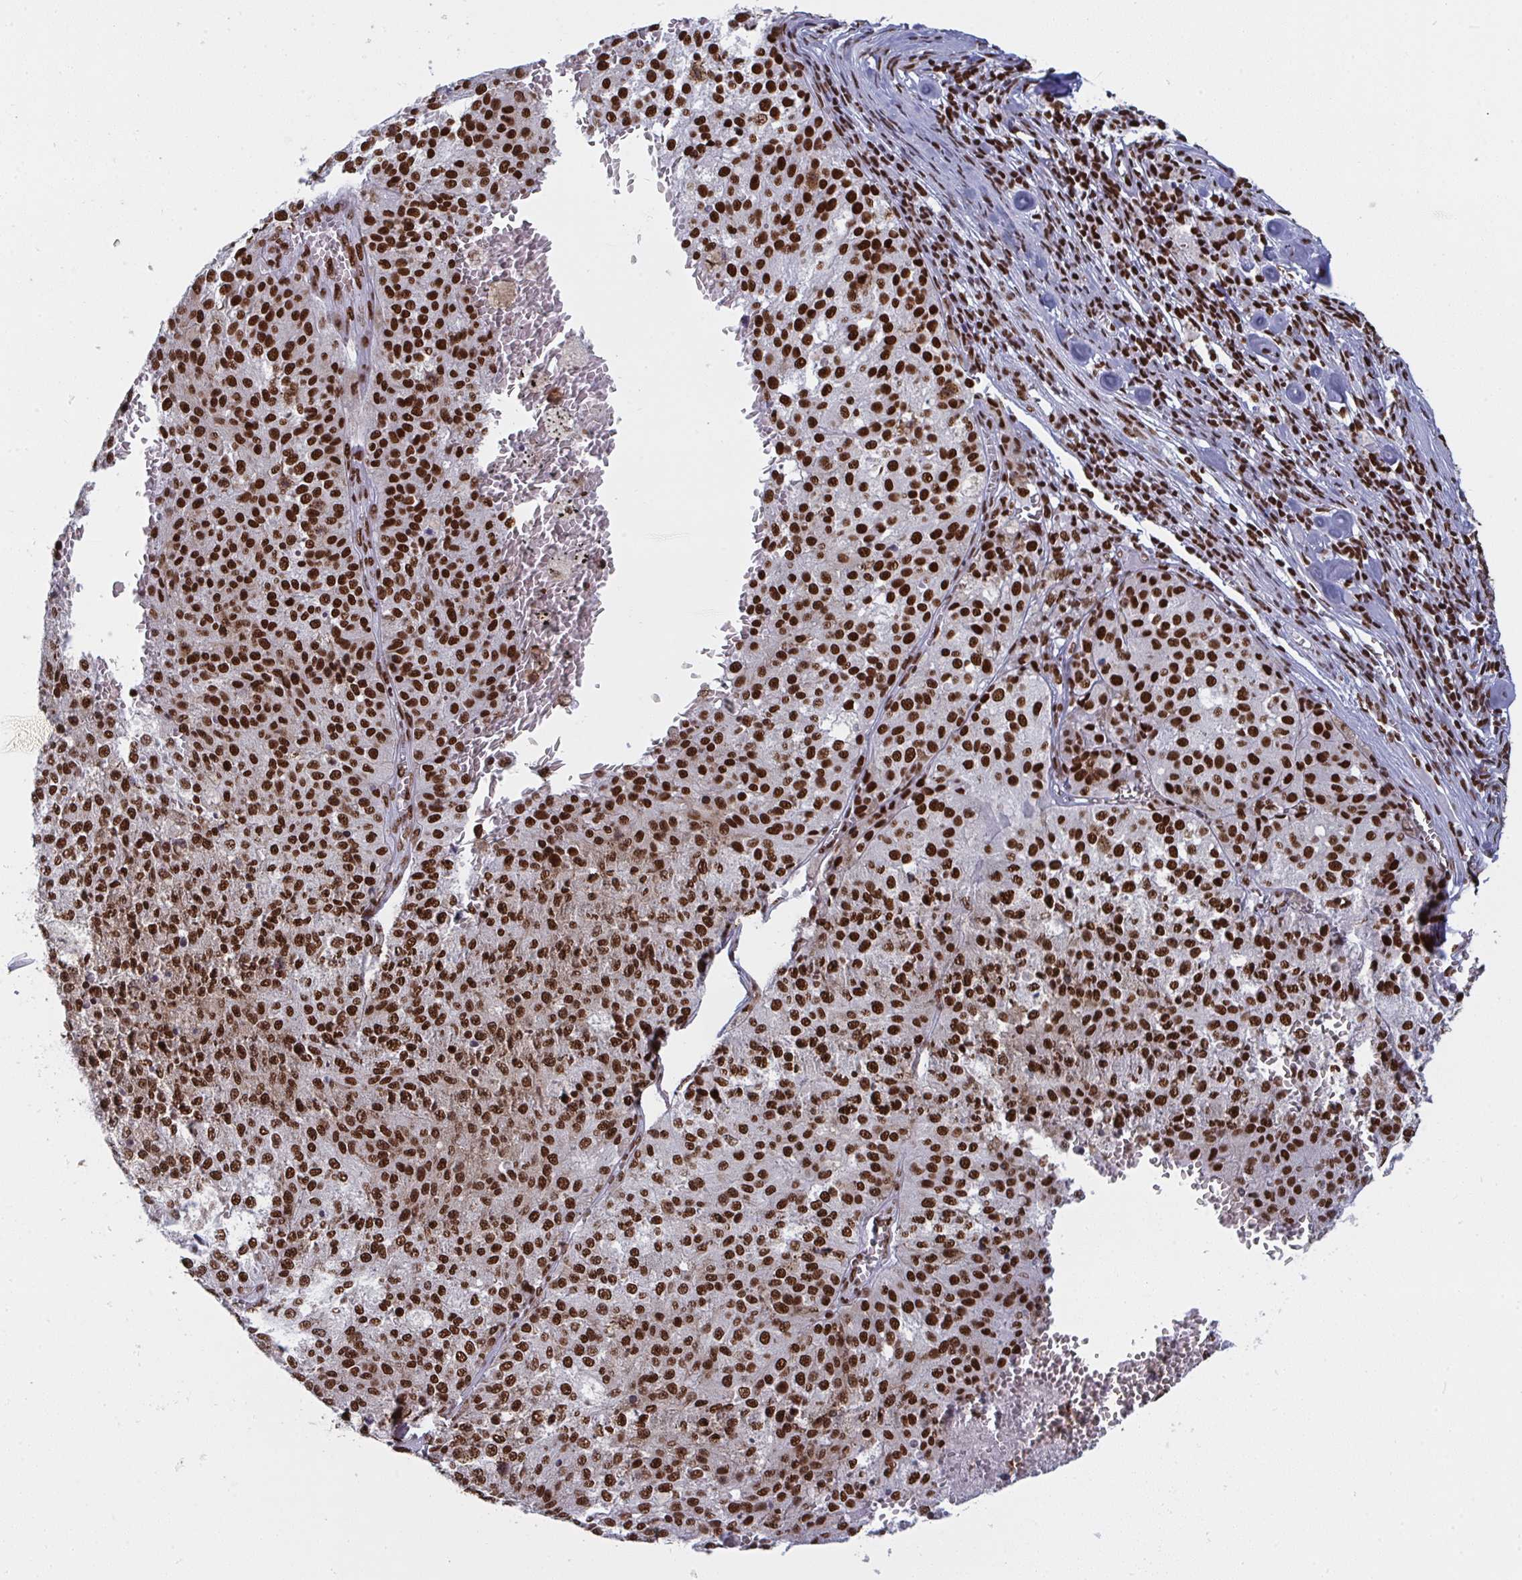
{"staining": {"intensity": "strong", "quantity": ">75%", "location": "nuclear"}, "tissue": "melanoma", "cell_type": "Tumor cells", "image_type": "cancer", "snomed": [{"axis": "morphology", "description": "Malignant melanoma, Metastatic site"}, {"axis": "topography", "description": "Lymph node"}], "caption": "Human melanoma stained for a protein (brown) demonstrates strong nuclear positive positivity in about >75% of tumor cells.", "gene": "GAR1", "patient": {"sex": "female", "age": 64}}